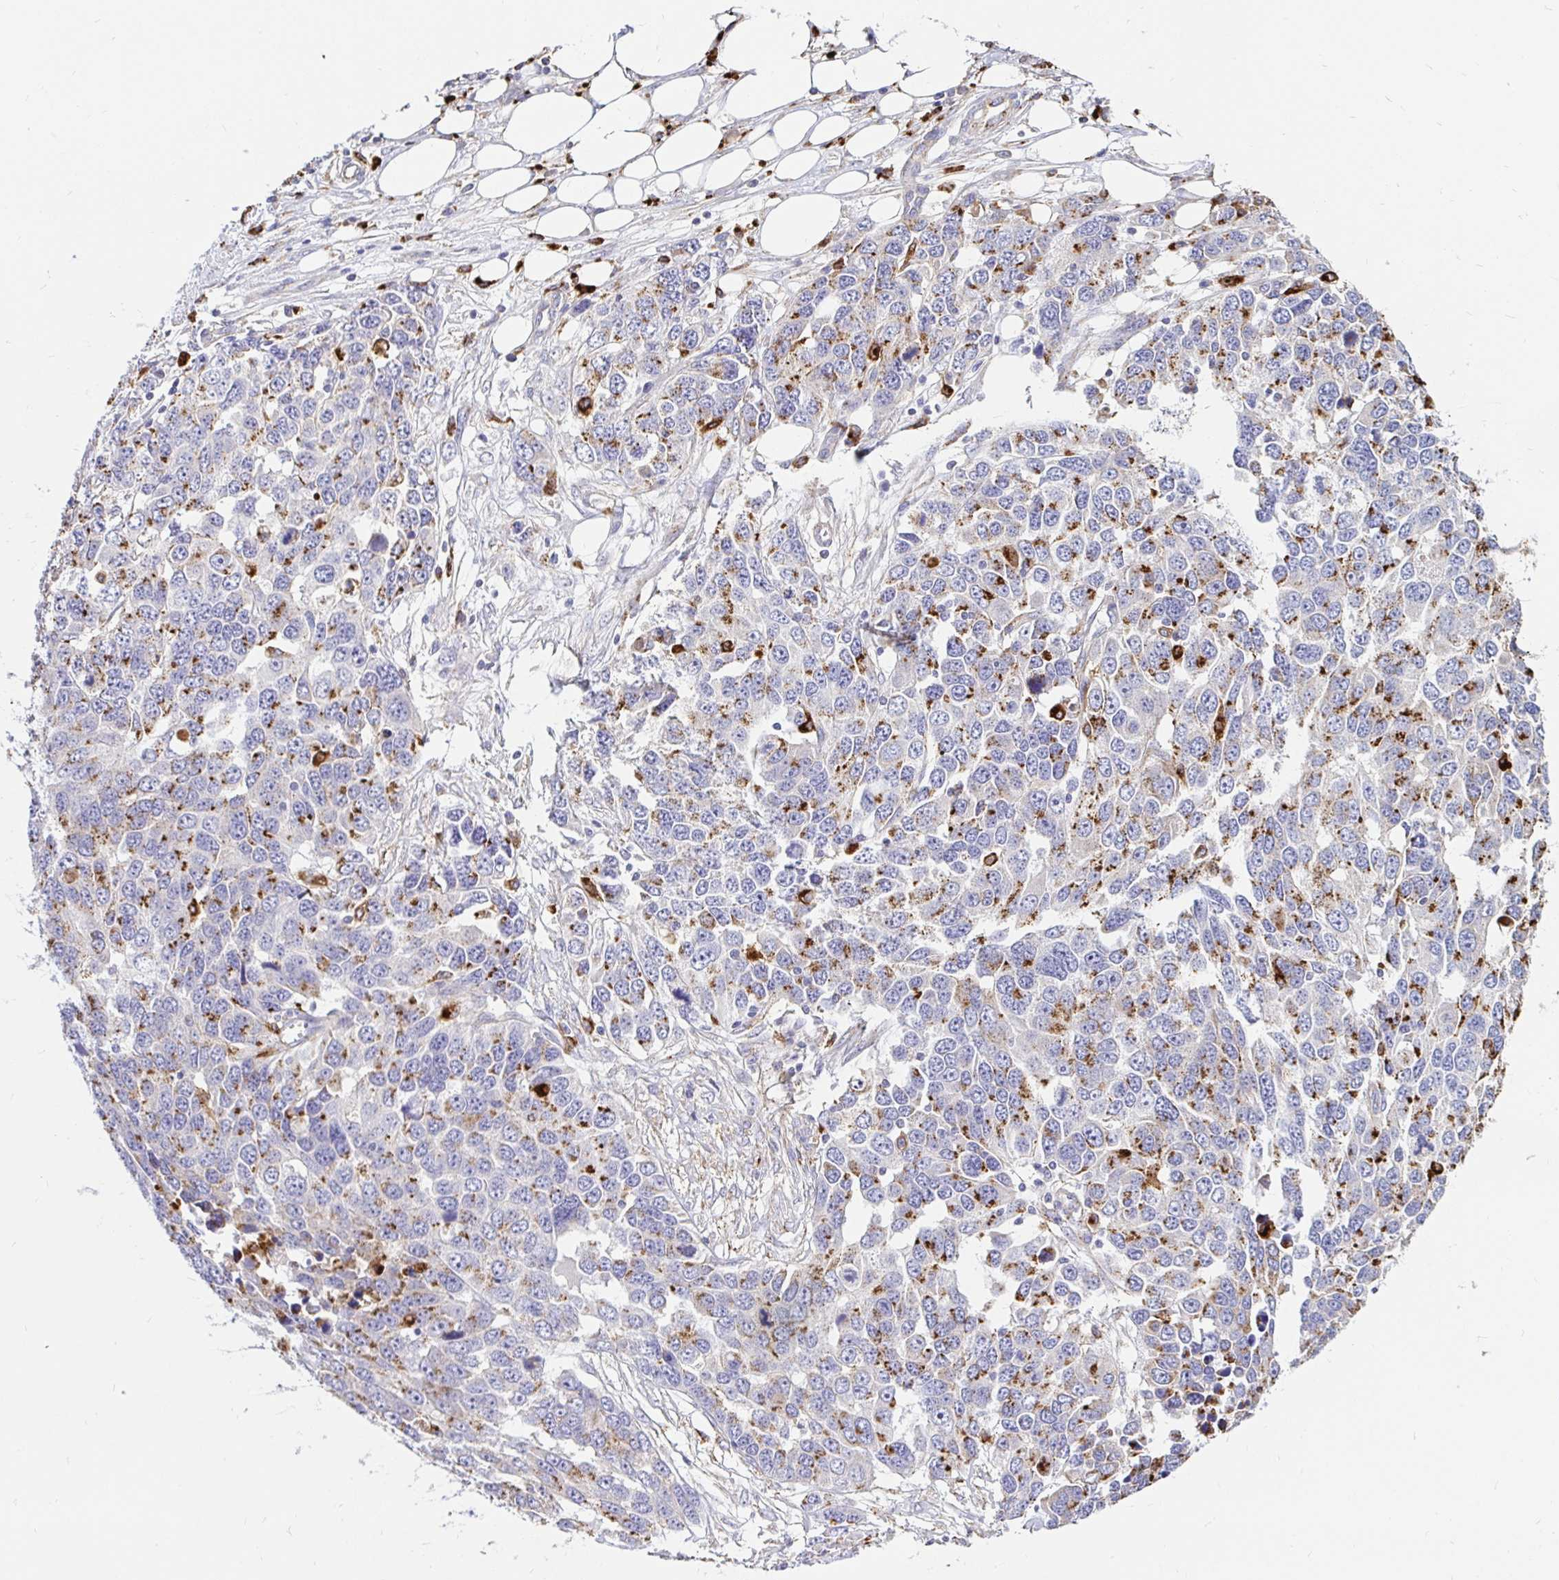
{"staining": {"intensity": "moderate", "quantity": "25%-75%", "location": "cytoplasmic/membranous"}, "tissue": "ovarian cancer", "cell_type": "Tumor cells", "image_type": "cancer", "snomed": [{"axis": "morphology", "description": "Cystadenocarcinoma, serous, NOS"}, {"axis": "topography", "description": "Ovary"}], "caption": "Tumor cells reveal medium levels of moderate cytoplasmic/membranous positivity in approximately 25%-75% of cells in human ovarian cancer.", "gene": "FUCA1", "patient": {"sex": "female", "age": 76}}